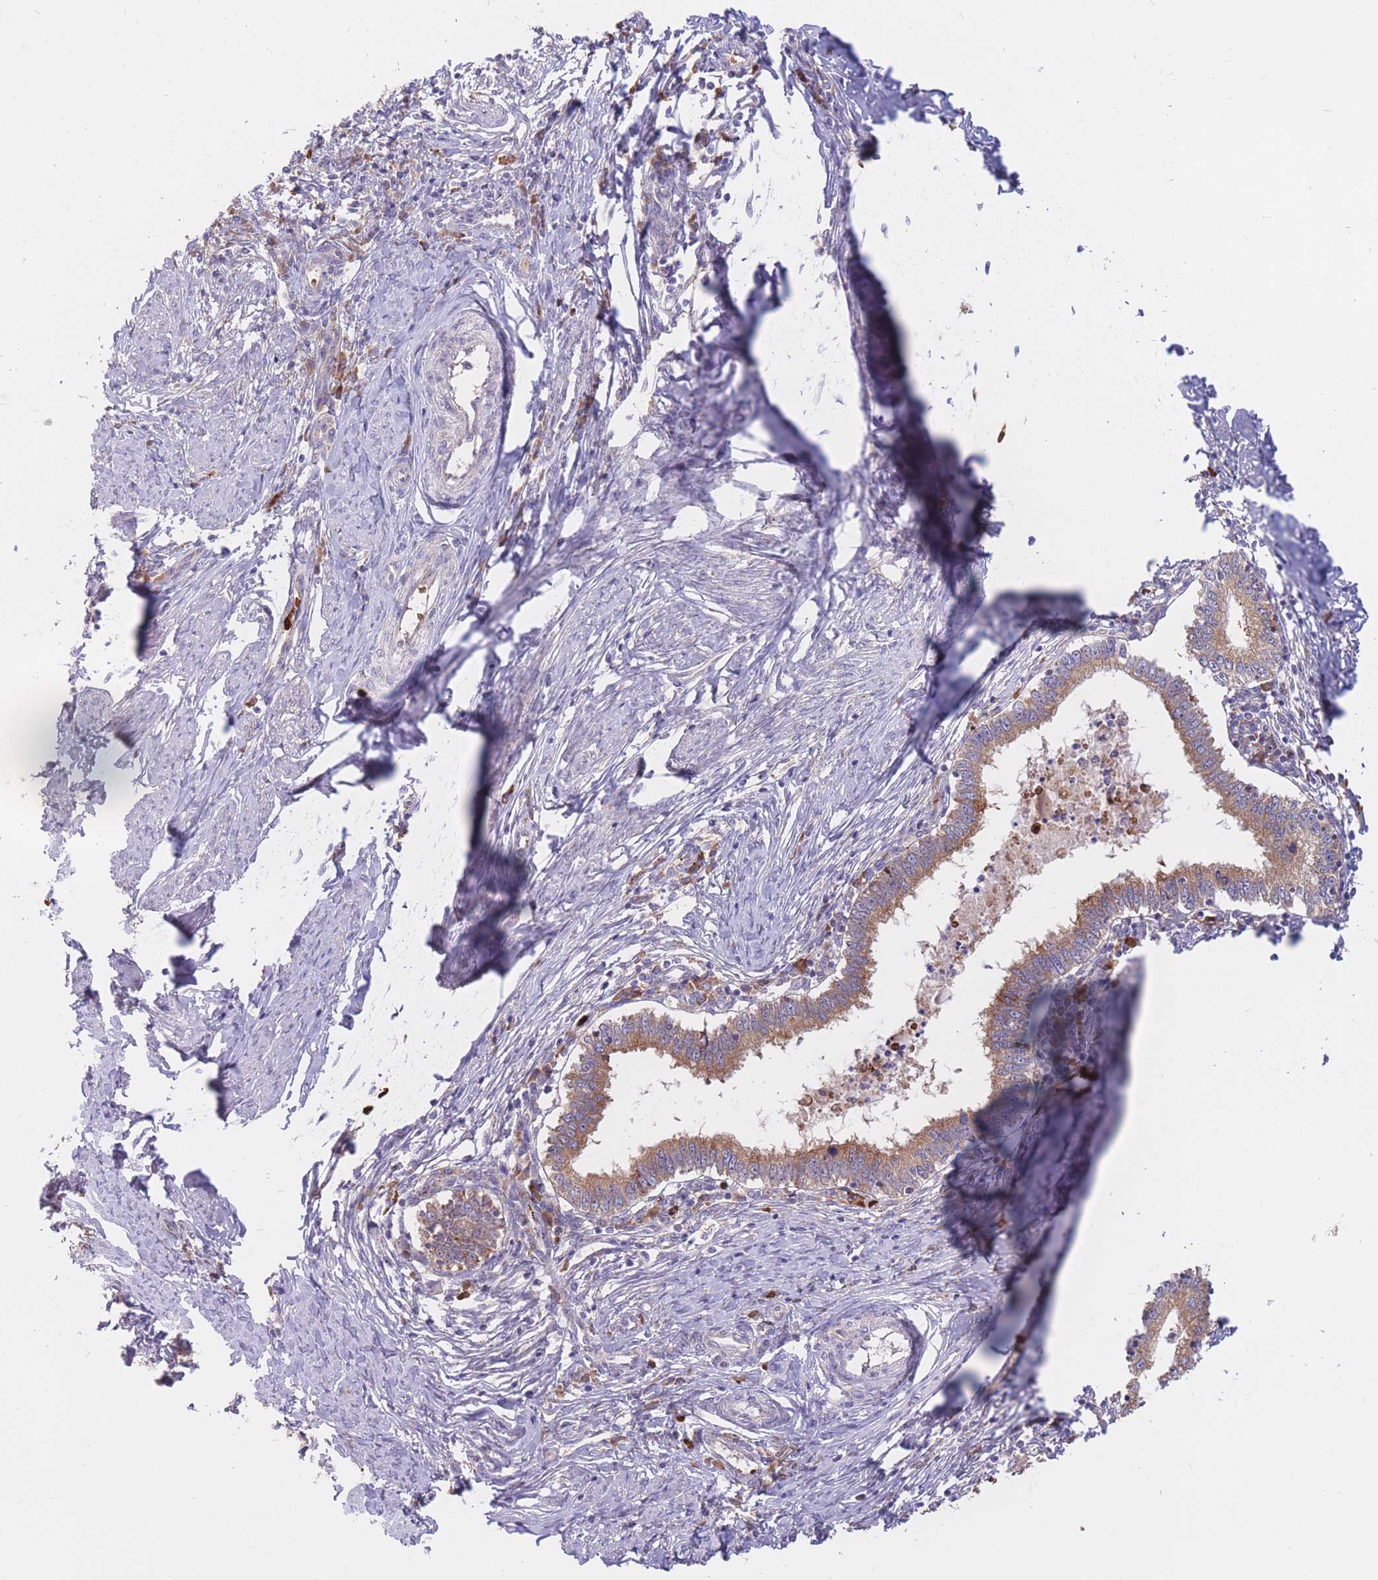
{"staining": {"intensity": "moderate", "quantity": "25%-75%", "location": "cytoplasmic/membranous"}, "tissue": "cervical cancer", "cell_type": "Tumor cells", "image_type": "cancer", "snomed": [{"axis": "morphology", "description": "Adenocarcinoma, NOS"}, {"axis": "topography", "description": "Cervix"}], "caption": "A medium amount of moderate cytoplasmic/membranous staining is identified in about 25%-75% of tumor cells in cervical cancer tissue.", "gene": "ATP10D", "patient": {"sex": "female", "age": 36}}